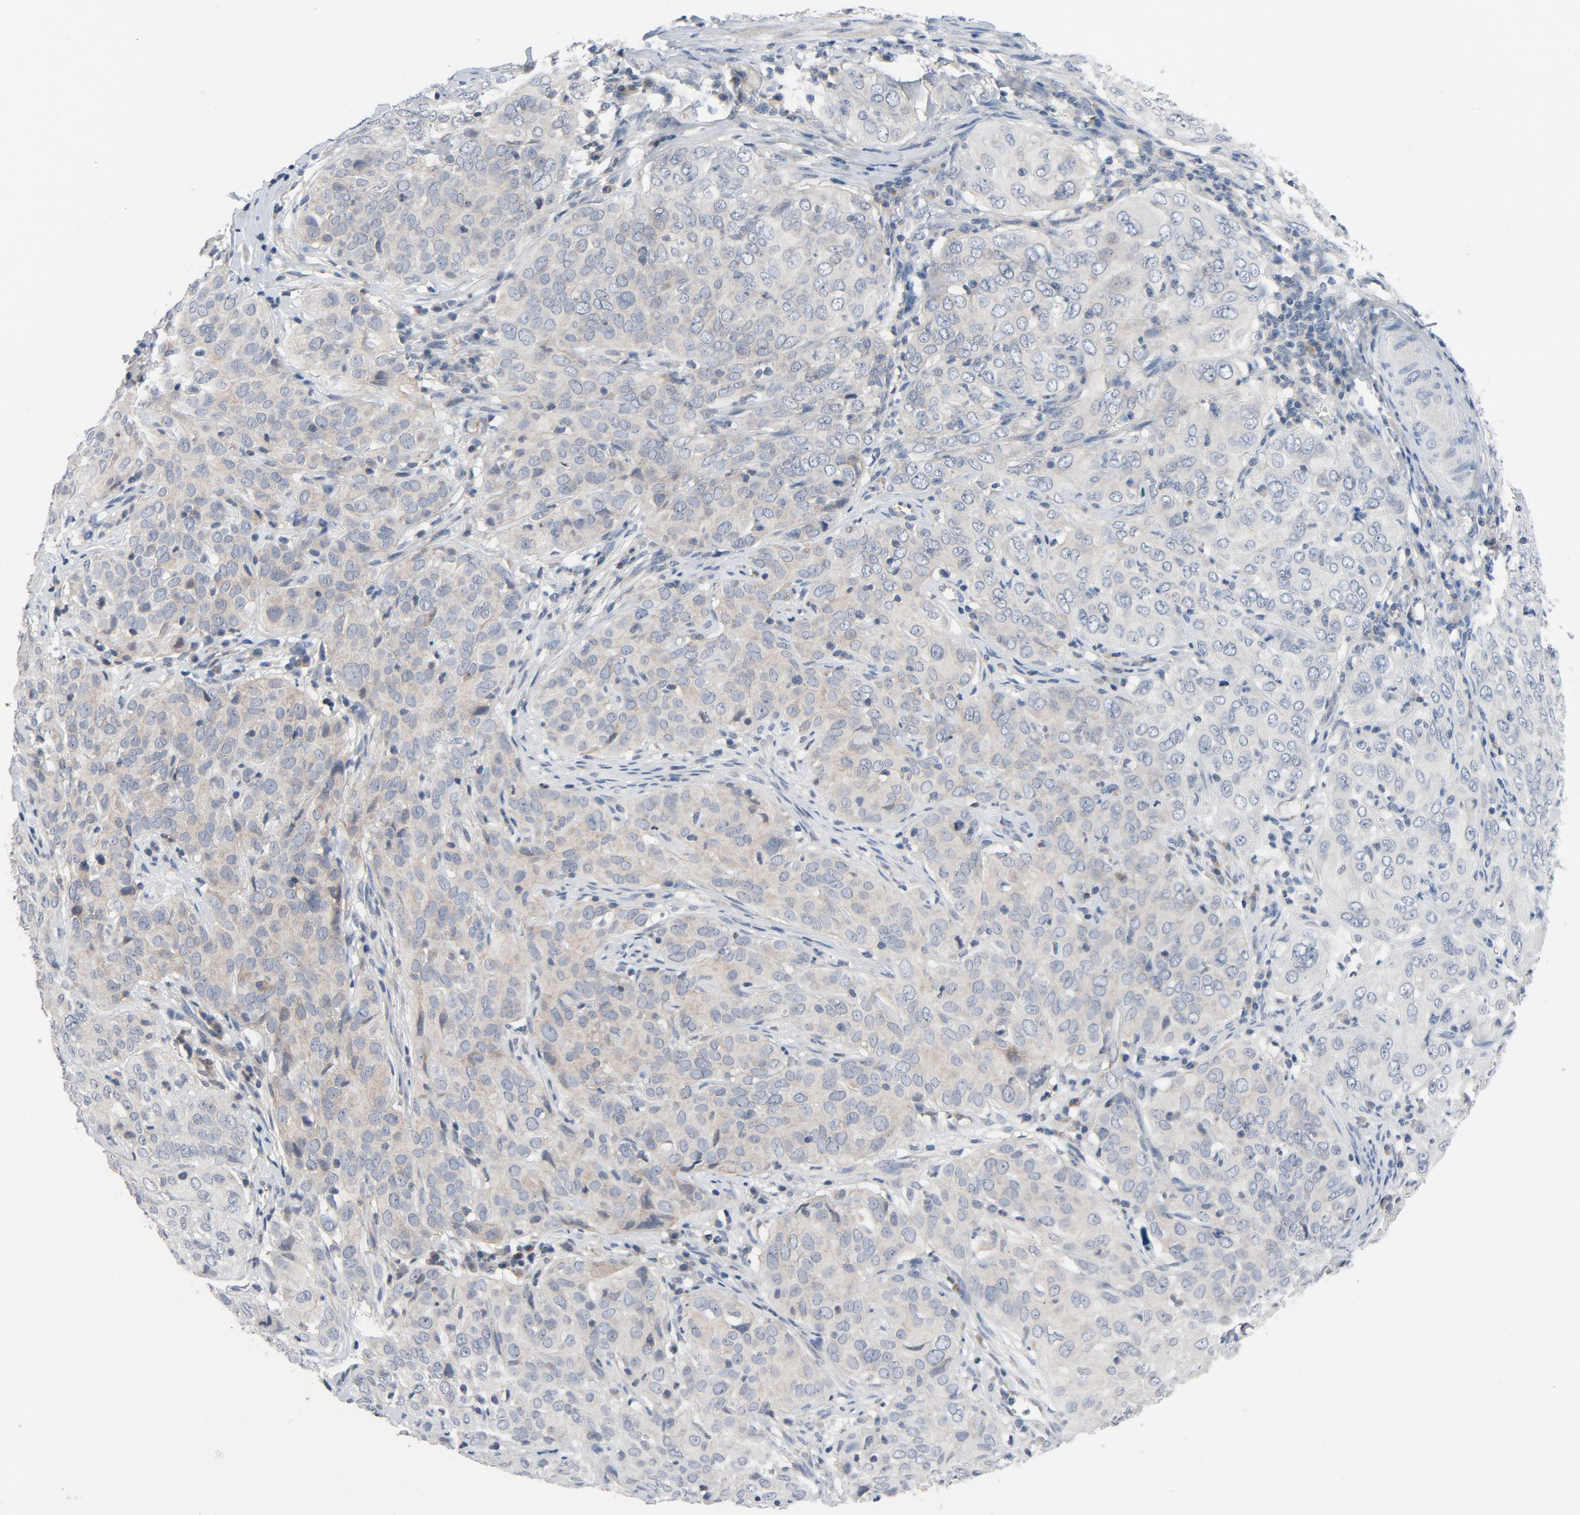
{"staining": {"intensity": "weak", "quantity": ">75%", "location": "cytoplasmic/membranous"}, "tissue": "cervical cancer", "cell_type": "Tumor cells", "image_type": "cancer", "snomed": [{"axis": "morphology", "description": "Squamous cell carcinoma, NOS"}, {"axis": "topography", "description": "Cervix"}], "caption": "IHC (DAB) staining of squamous cell carcinoma (cervical) exhibits weak cytoplasmic/membranous protein positivity in about >75% of tumor cells.", "gene": "TSG101", "patient": {"sex": "female", "age": 38}}